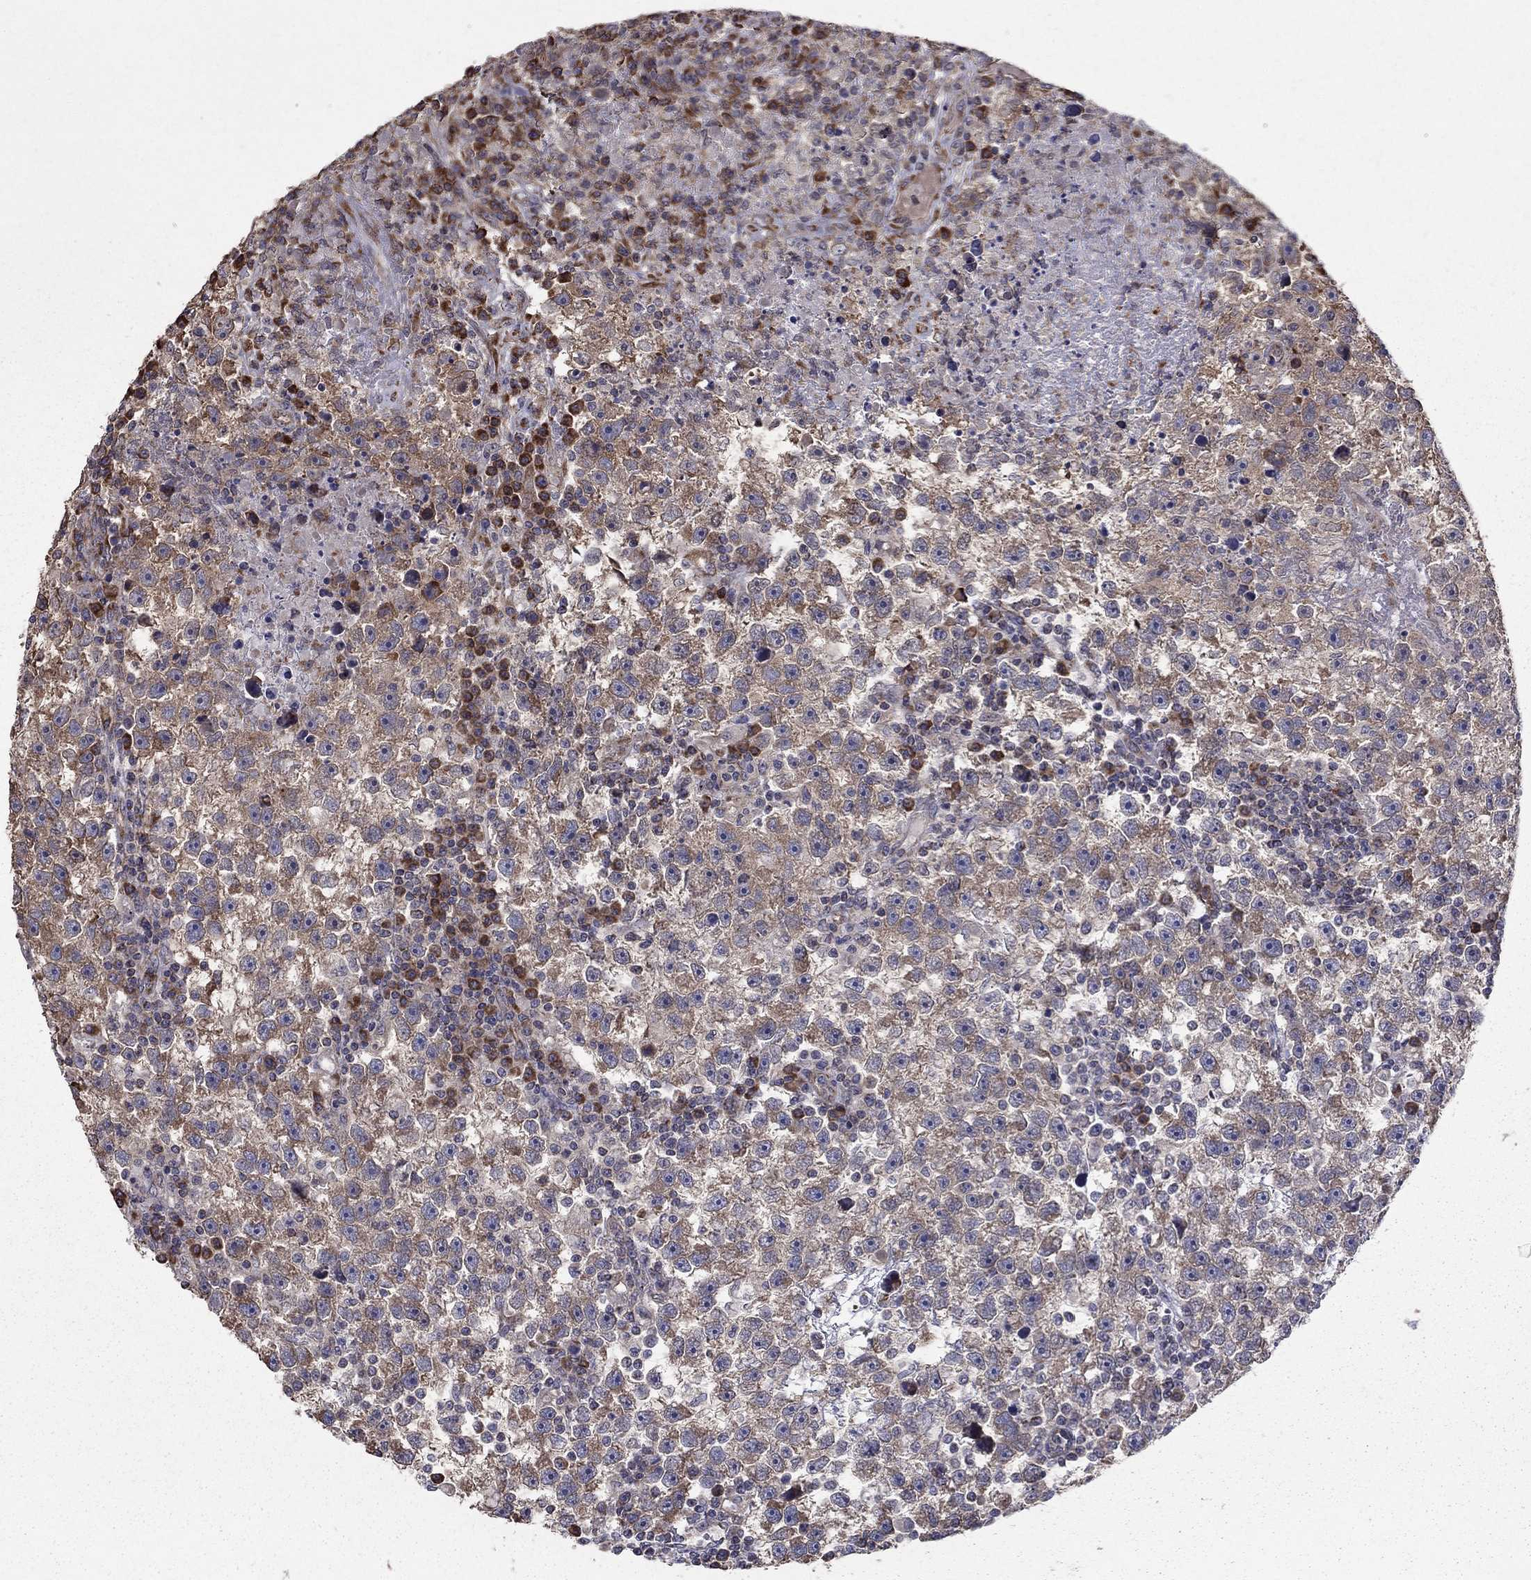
{"staining": {"intensity": "moderate", "quantity": "25%-75%", "location": "cytoplasmic/membranous"}, "tissue": "testis cancer", "cell_type": "Tumor cells", "image_type": "cancer", "snomed": [{"axis": "morphology", "description": "Seminoma, NOS"}, {"axis": "topography", "description": "Testis"}], "caption": "Immunohistochemical staining of seminoma (testis) shows medium levels of moderate cytoplasmic/membranous protein staining in approximately 25%-75% of tumor cells.", "gene": "NKIRAS1", "patient": {"sex": "male", "age": 47}}